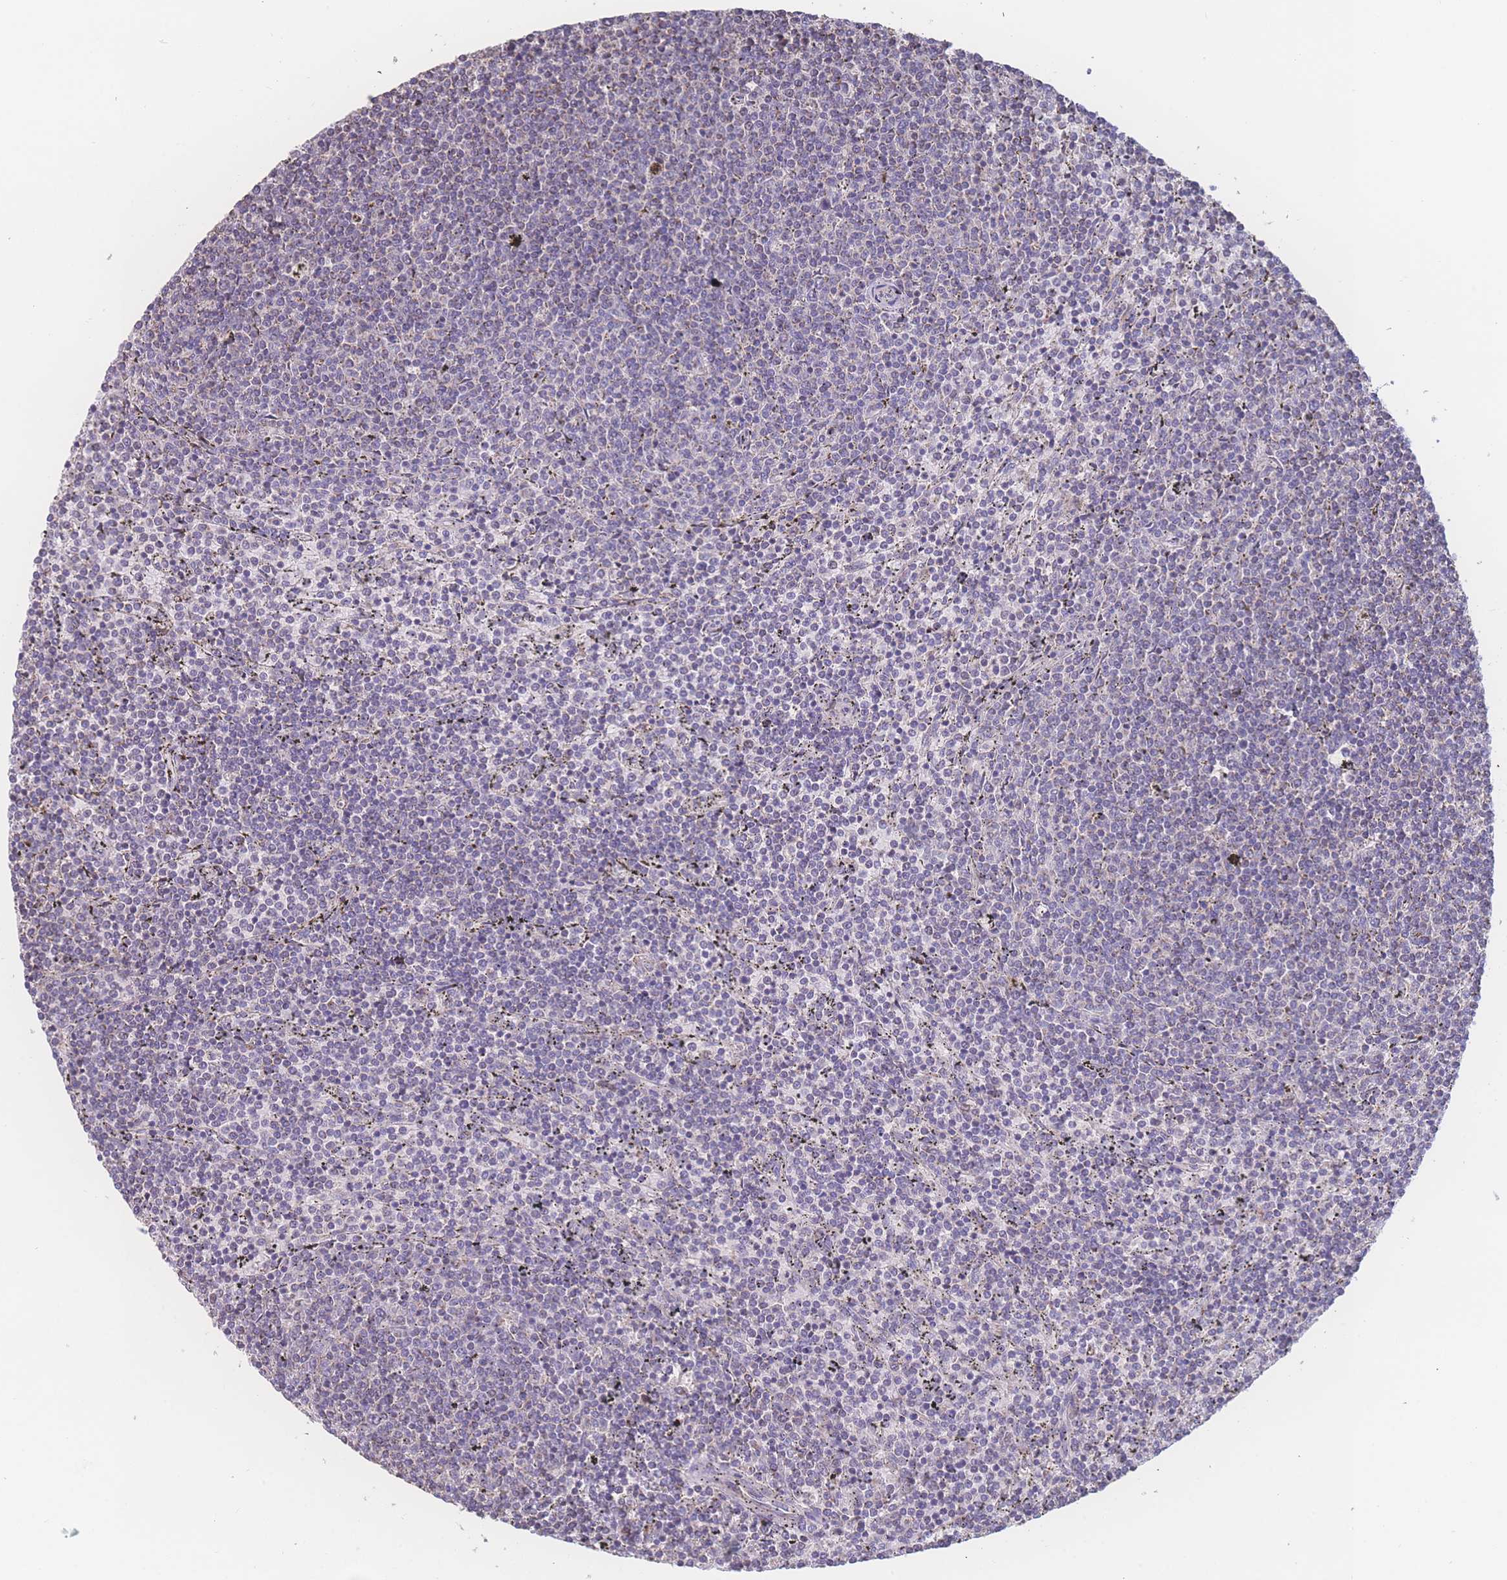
{"staining": {"intensity": "negative", "quantity": "none", "location": "none"}, "tissue": "lymphoma", "cell_type": "Tumor cells", "image_type": "cancer", "snomed": [{"axis": "morphology", "description": "Malignant lymphoma, non-Hodgkin's type, Low grade"}, {"axis": "topography", "description": "Spleen"}], "caption": "Tumor cells show no significant protein staining in malignant lymphoma, non-Hodgkin's type (low-grade).", "gene": "SGSM3", "patient": {"sex": "female", "age": 50}}